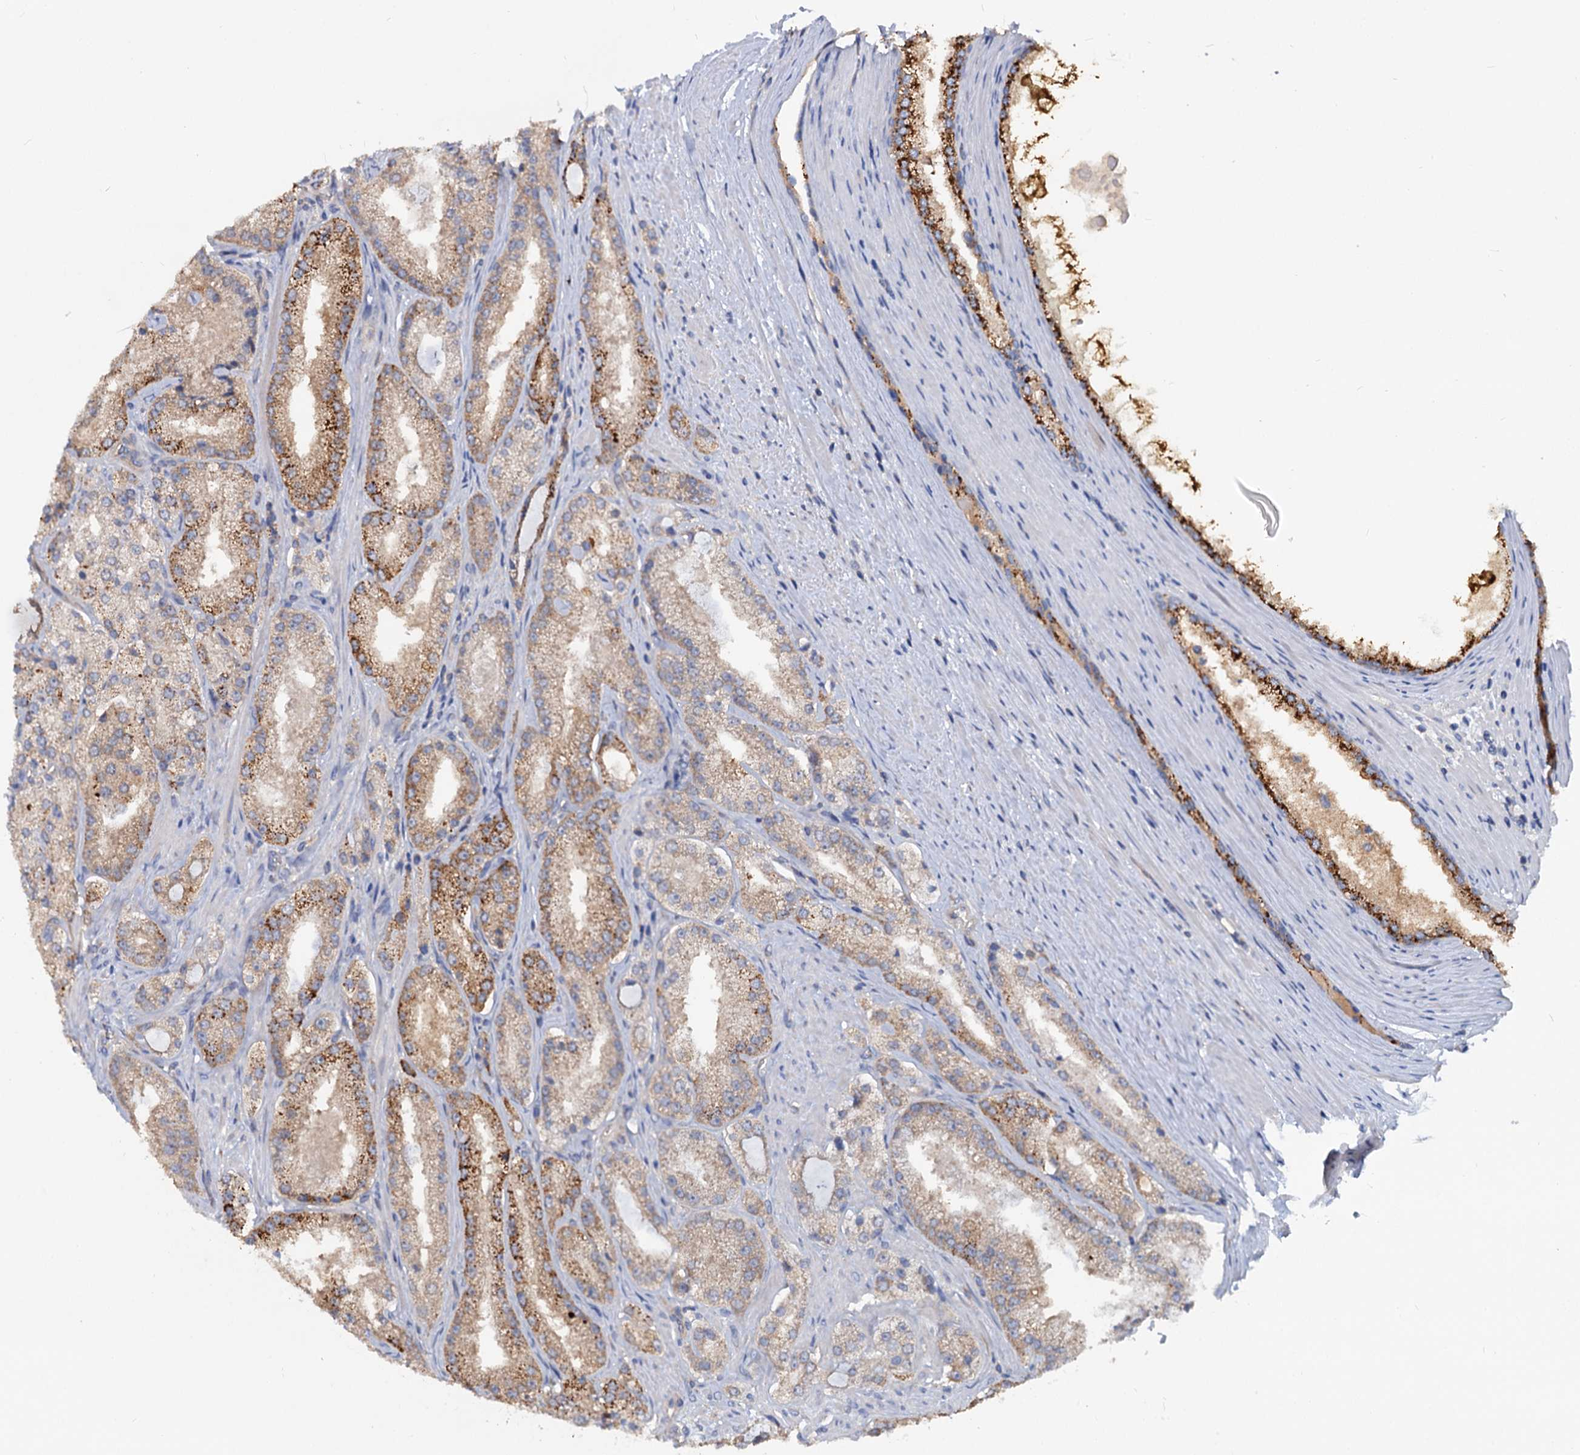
{"staining": {"intensity": "moderate", "quantity": ">75%", "location": "cytoplasmic/membranous"}, "tissue": "prostate cancer", "cell_type": "Tumor cells", "image_type": "cancer", "snomed": [{"axis": "morphology", "description": "Adenocarcinoma, Low grade"}, {"axis": "topography", "description": "Prostate"}], "caption": "Prostate adenocarcinoma (low-grade) tissue exhibits moderate cytoplasmic/membranous staining in approximately >75% of tumor cells, visualized by immunohistochemistry.", "gene": "IDI1", "patient": {"sex": "male", "age": 69}}